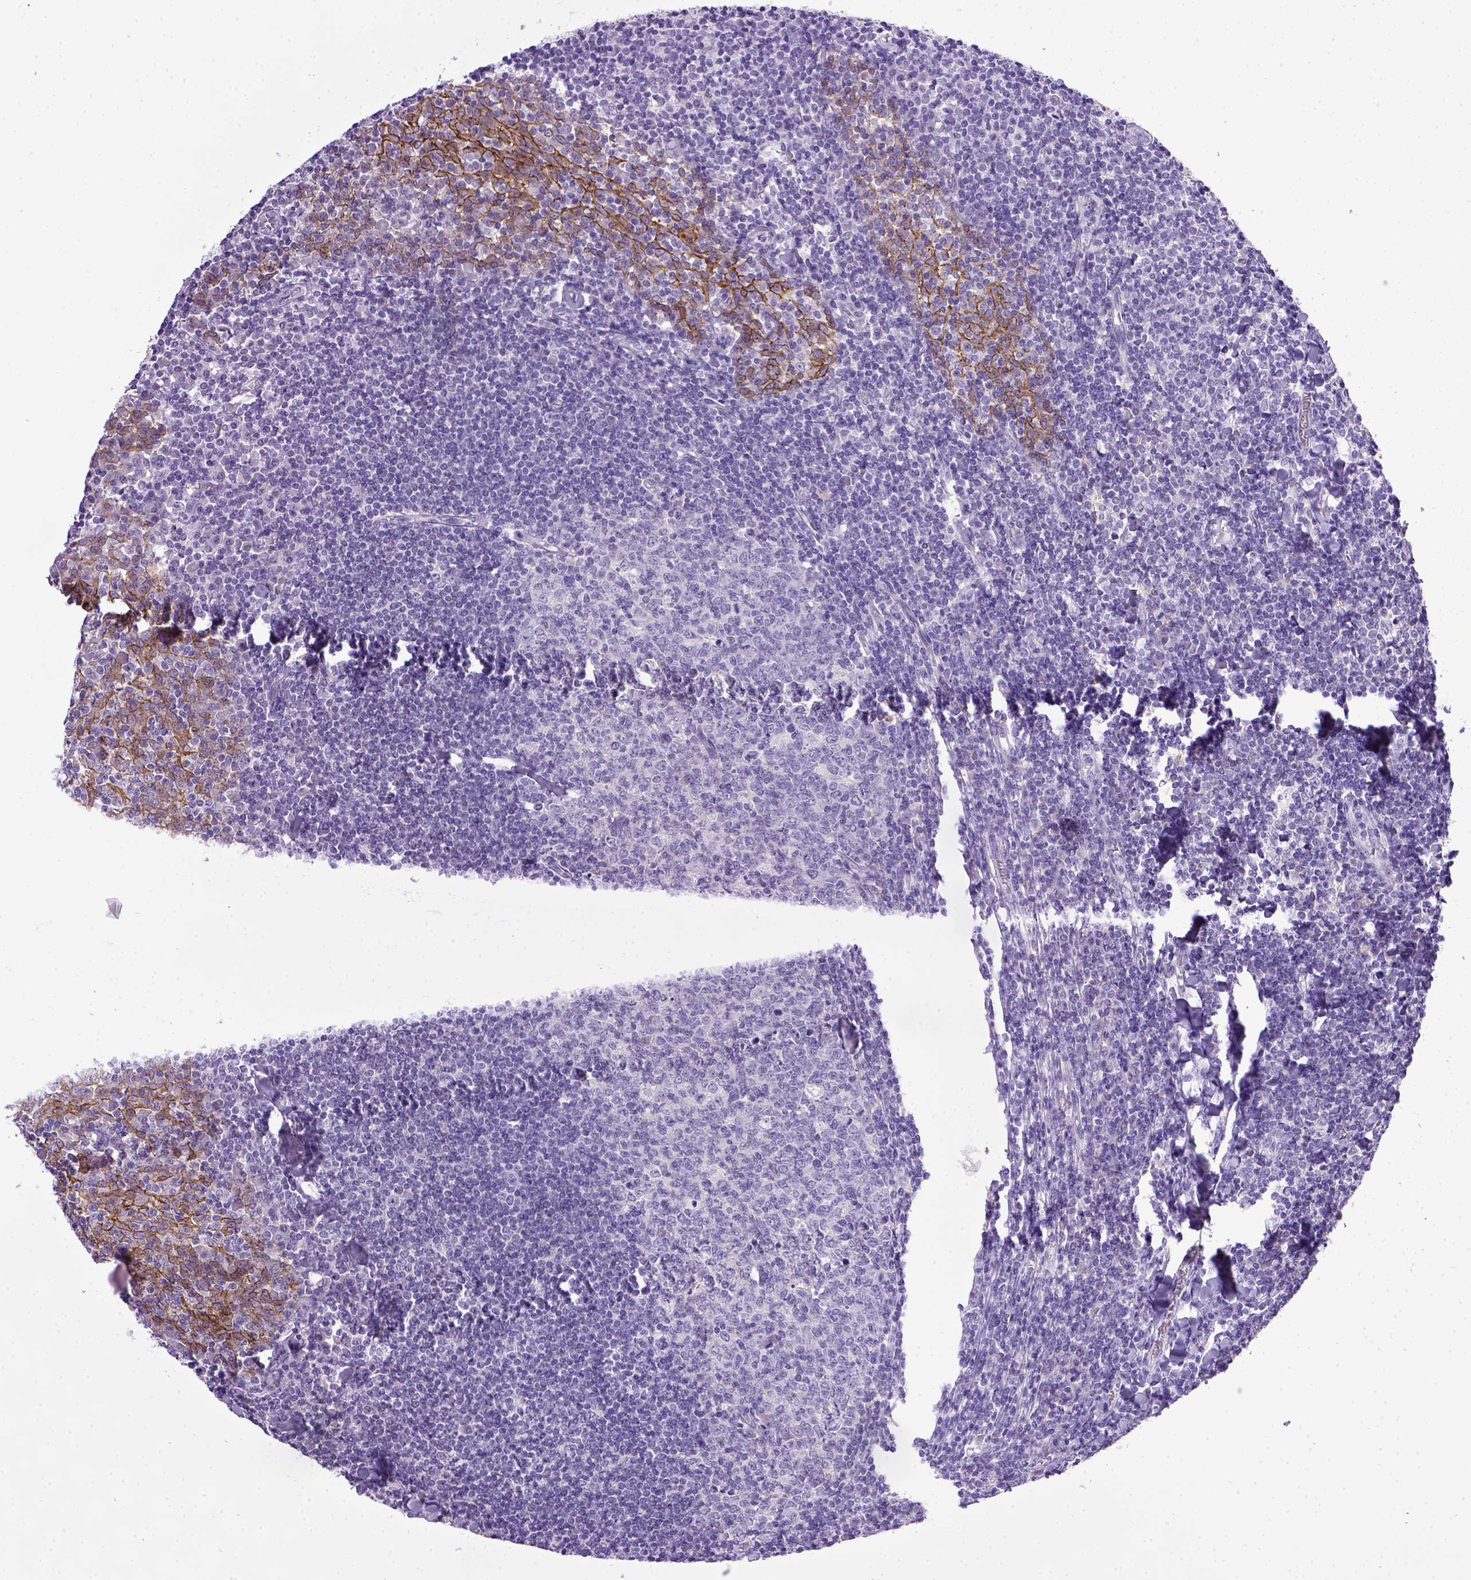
{"staining": {"intensity": "negative", "quantity": "none", "location": "none"}, "tissue": "tonsil", "cell_type": "Germinal center cells", "image_type": "normal", "snomed": [{"axis": "morphology", "description": "Normal tissue, NOS"}, {"axis": "topography", "description": "Tonsil"}], "caption": "Immunohistochemistry (IHC) micrograph of benign tonsil stained for a protein (brown), which exhibits no staining in germinal center cells.", "gene": "CDH1", "patient": {"sex": "female", "age": 12}}